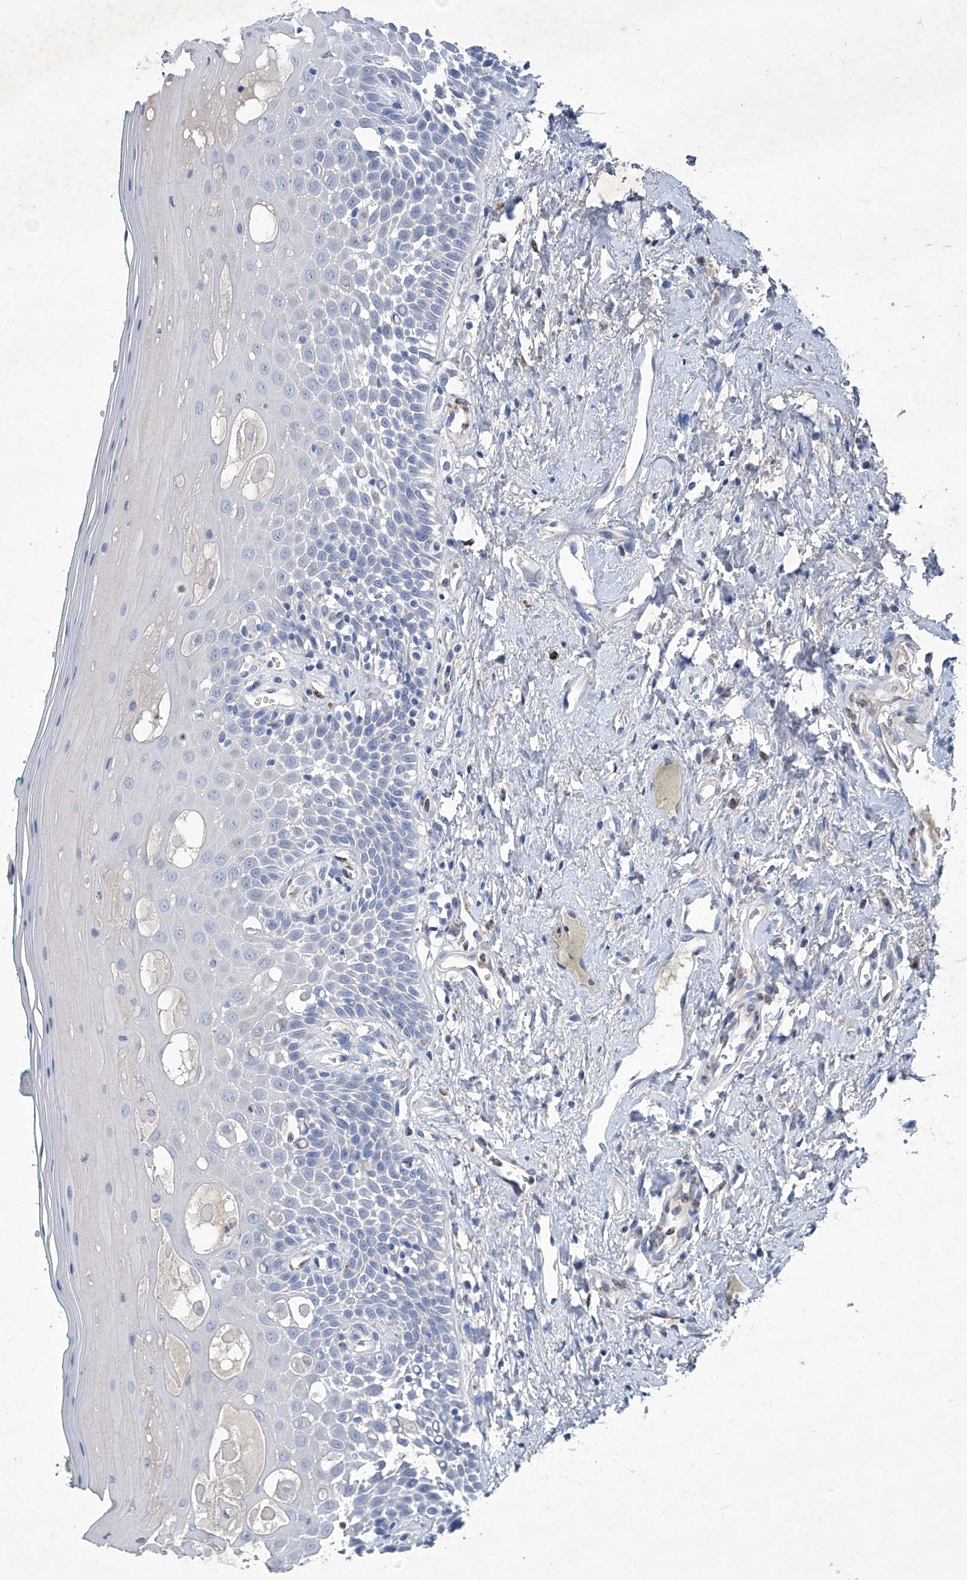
{"staining": {"intensity": "negative", "quantity": "none", "location": "none"}, "tissue": "oral mucosa", "cell_type": "Squamous epithelial cells", "image_type": "normal", "snomed": [{"axis": "morphology", "description": "Normal tissue, NOS"}, {"axis": "topography", "description": "Oral tissue"}], "caption": "High magnification brightfield microscopy of benign oral mucosa stained with DAB (brown) and counterstained with hematoxylin (blue): squamous epithelial cells show no significant expression. (DAB (3,3'-diaminobenzidine) immunohistochemistry visualized using brightfield microscopy, high magnification).", "gene": "MTARC1", "patient": {"sex": "female", "age": 70}}